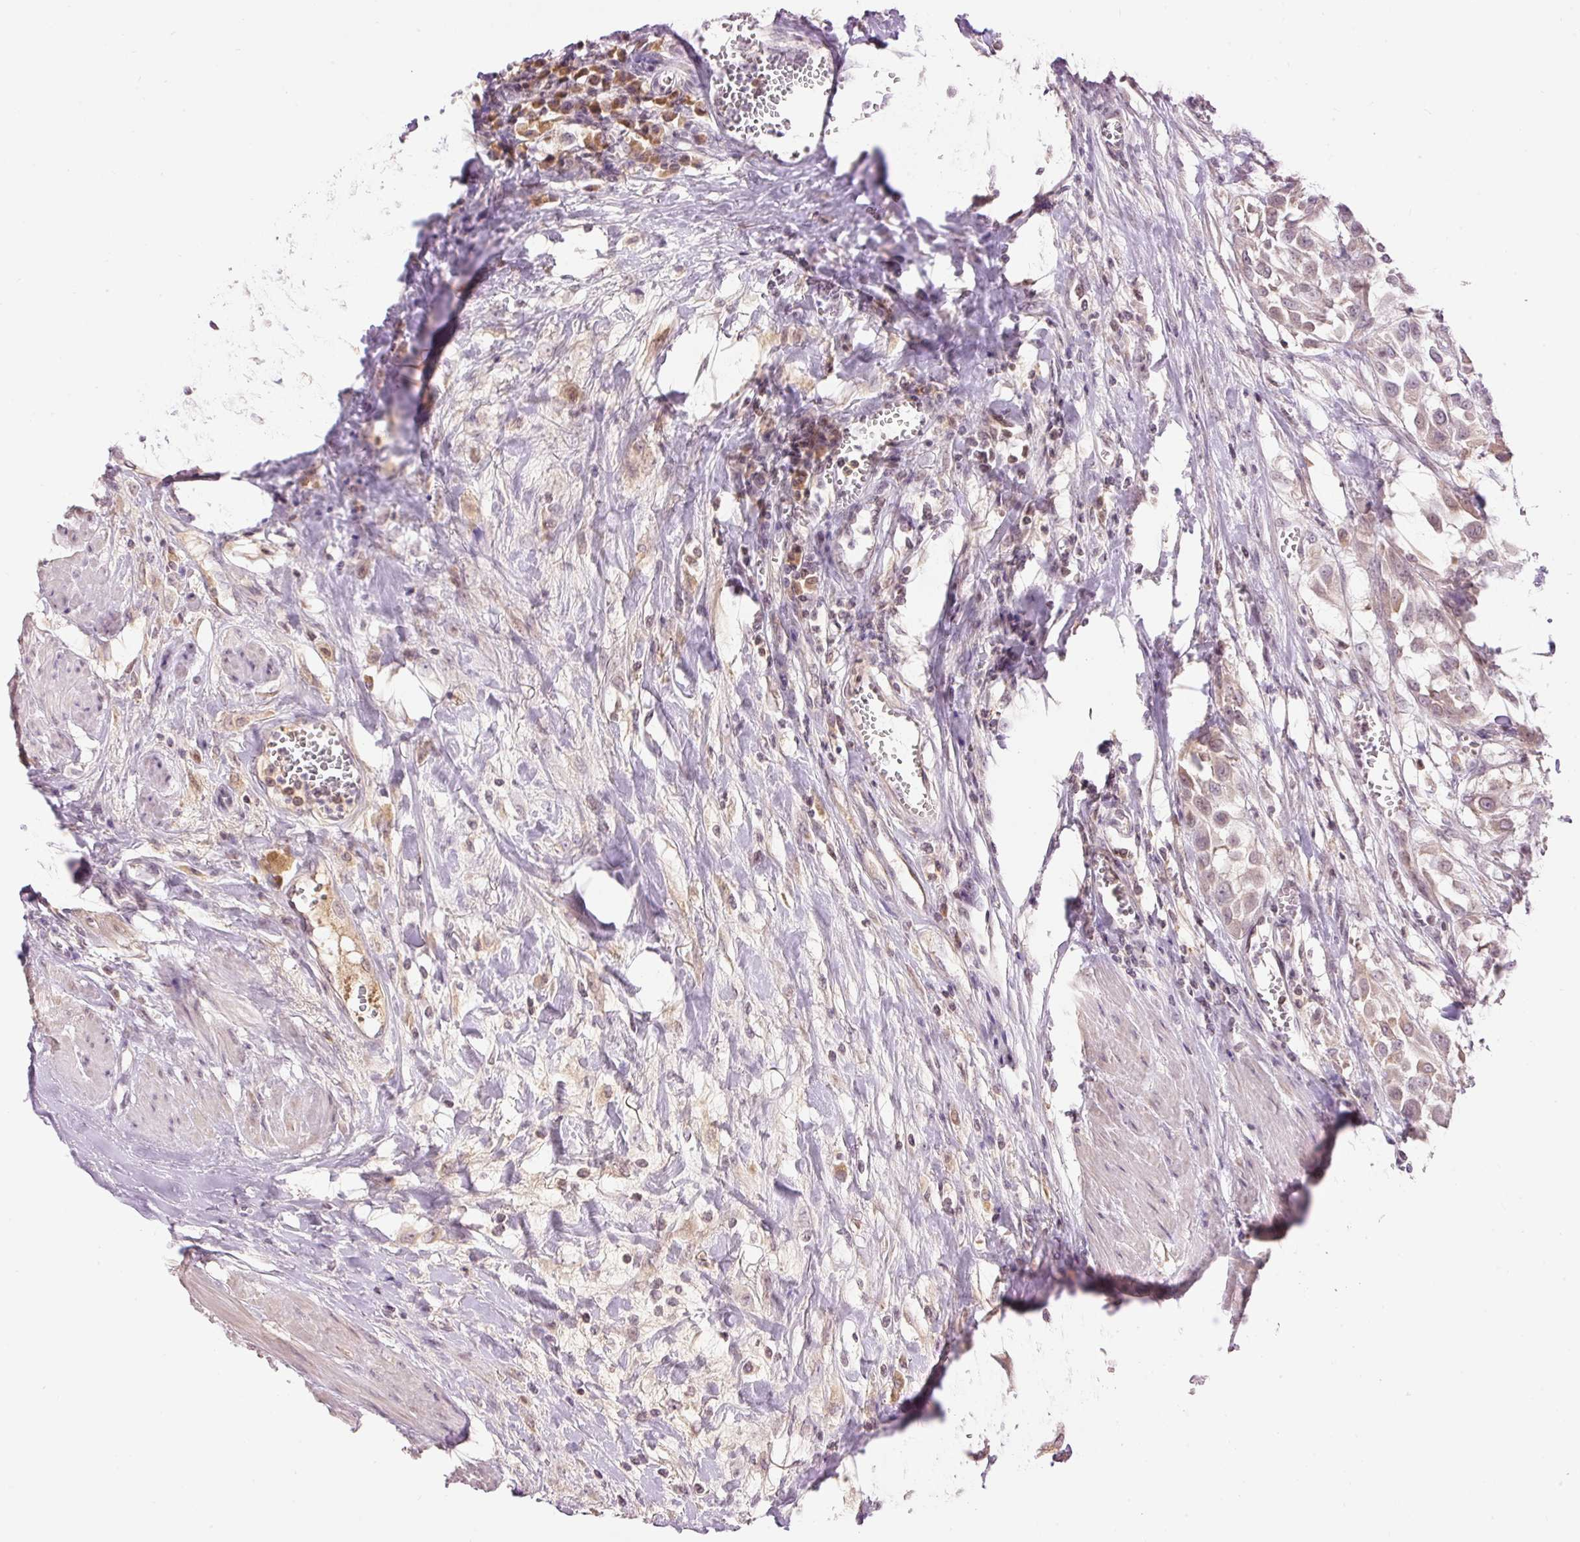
{"staining": {"intensity": "weak", "quantity": "<25%", "location": "cytoplasmic/membranous"}, "tissue": "urothelial cancer", "cell_type": "Tumor cells", "image_type": "cancer", "snomed": [{"axis": "morphology", "description": "Urothelial carcinoma, High grade"}, {"axis": "topography", "description": "Urinary bladder"}], "caption": "Urothelial carcinoma (high-grade) was stained to show a protein in brown. There is no significant staining in tumor cells. Brightfield microscopy of immunohistochemistry stained with DAB (brown) and hematoxylin (blue), captured at high magnification.", "gene": "ABHD11", "patient": {"sex": "male", "age": 57}}